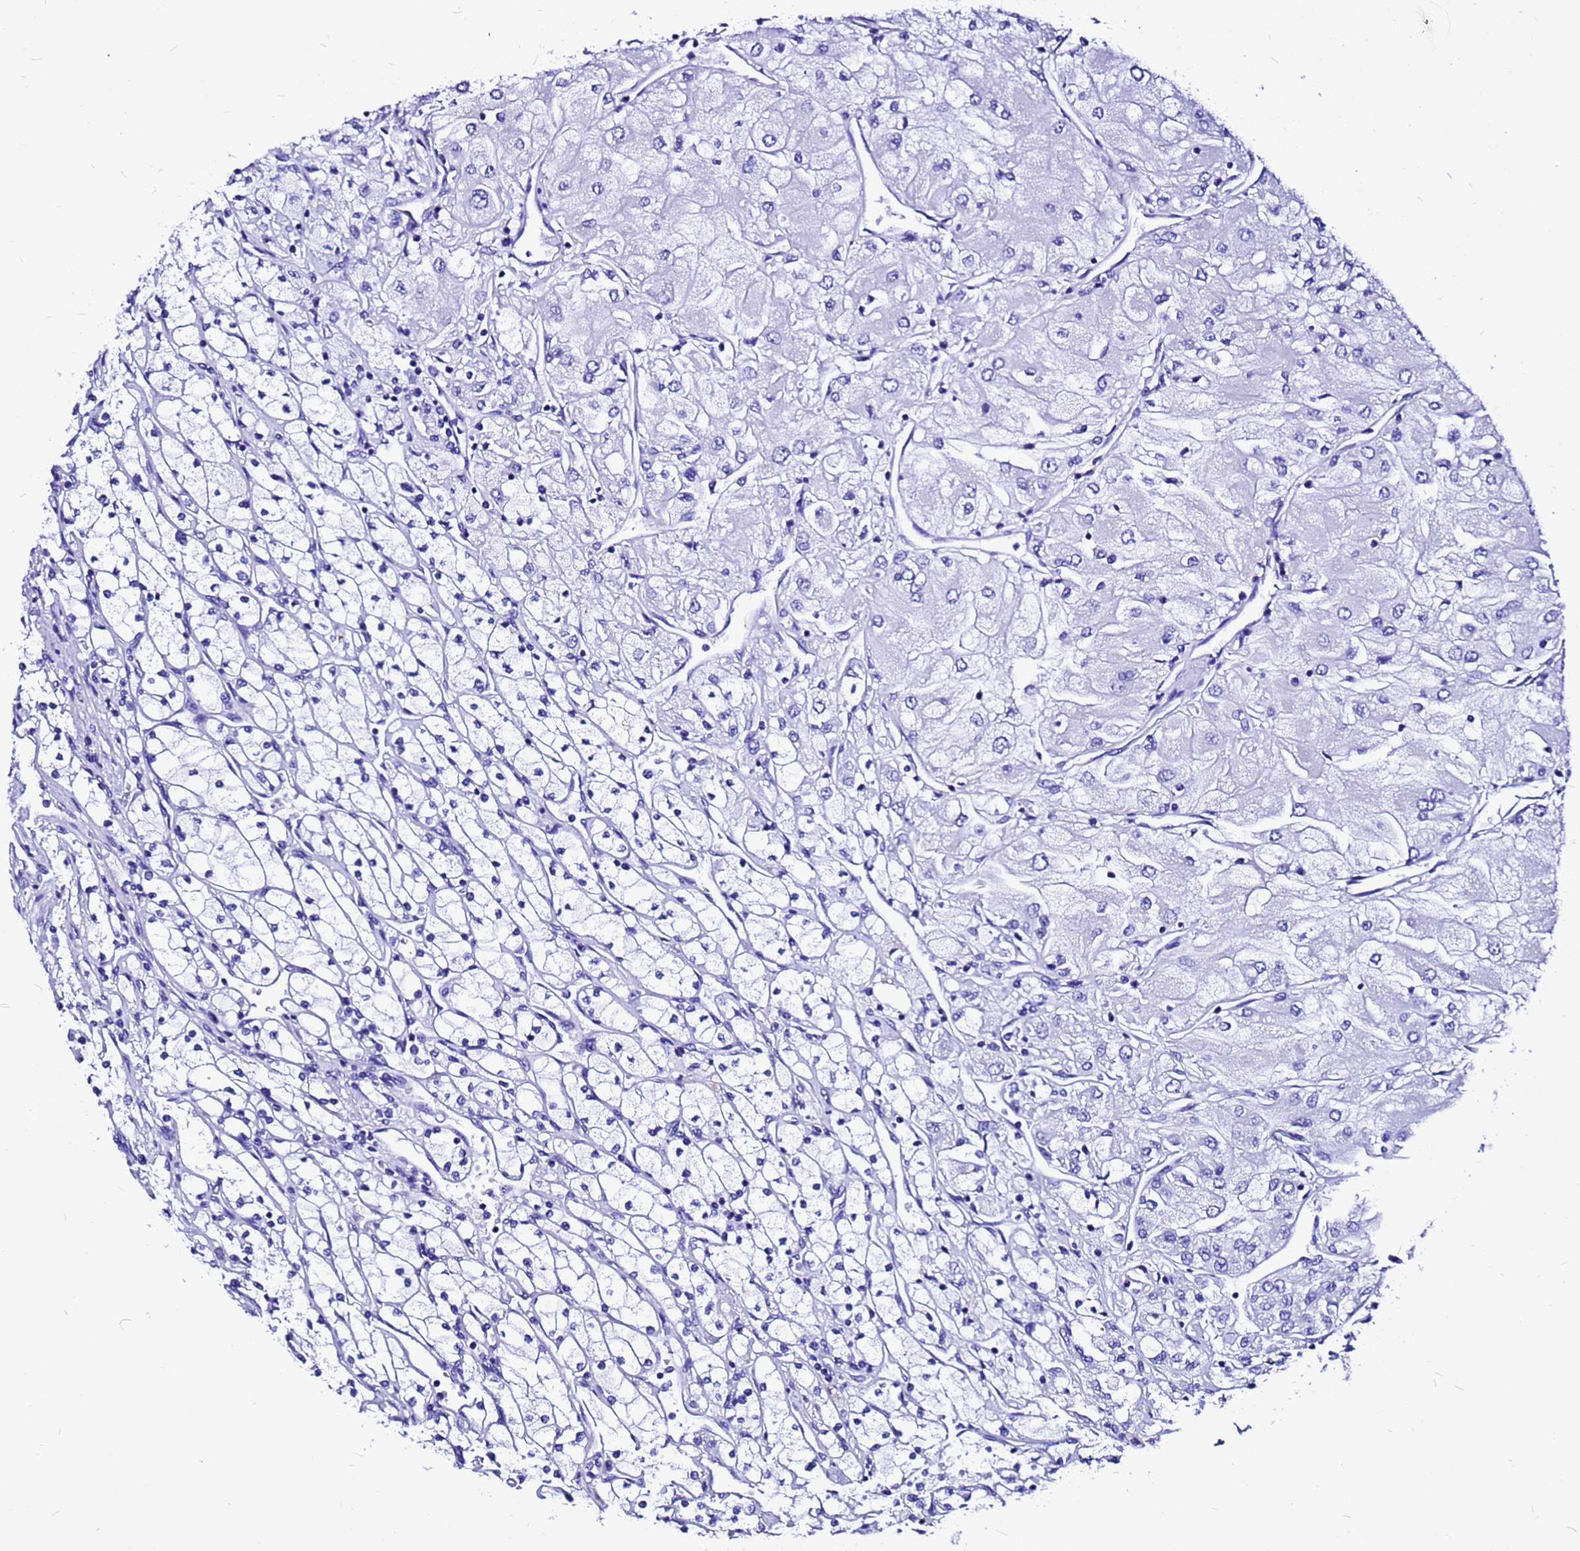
{"staining": {"intensity": "negative", "quantity": "none", "location": "none"}, "tissue": "renal cancer", "cell_type": "Tumor cells", "image_type": "cancer", "snomed": [{"axis": "morphology", "description": "Adenocarcinoma, NOS"}, {"axis": "topography", "description": "Kidney"}], "caption": "Tumor cells are negative for protein expression in human renal adenocarcinoma. (DAB immunohistochemistry with hematoxylin counter stain).", "gene": "HERC4", "patient": {"sex": "male", "age": 80}}